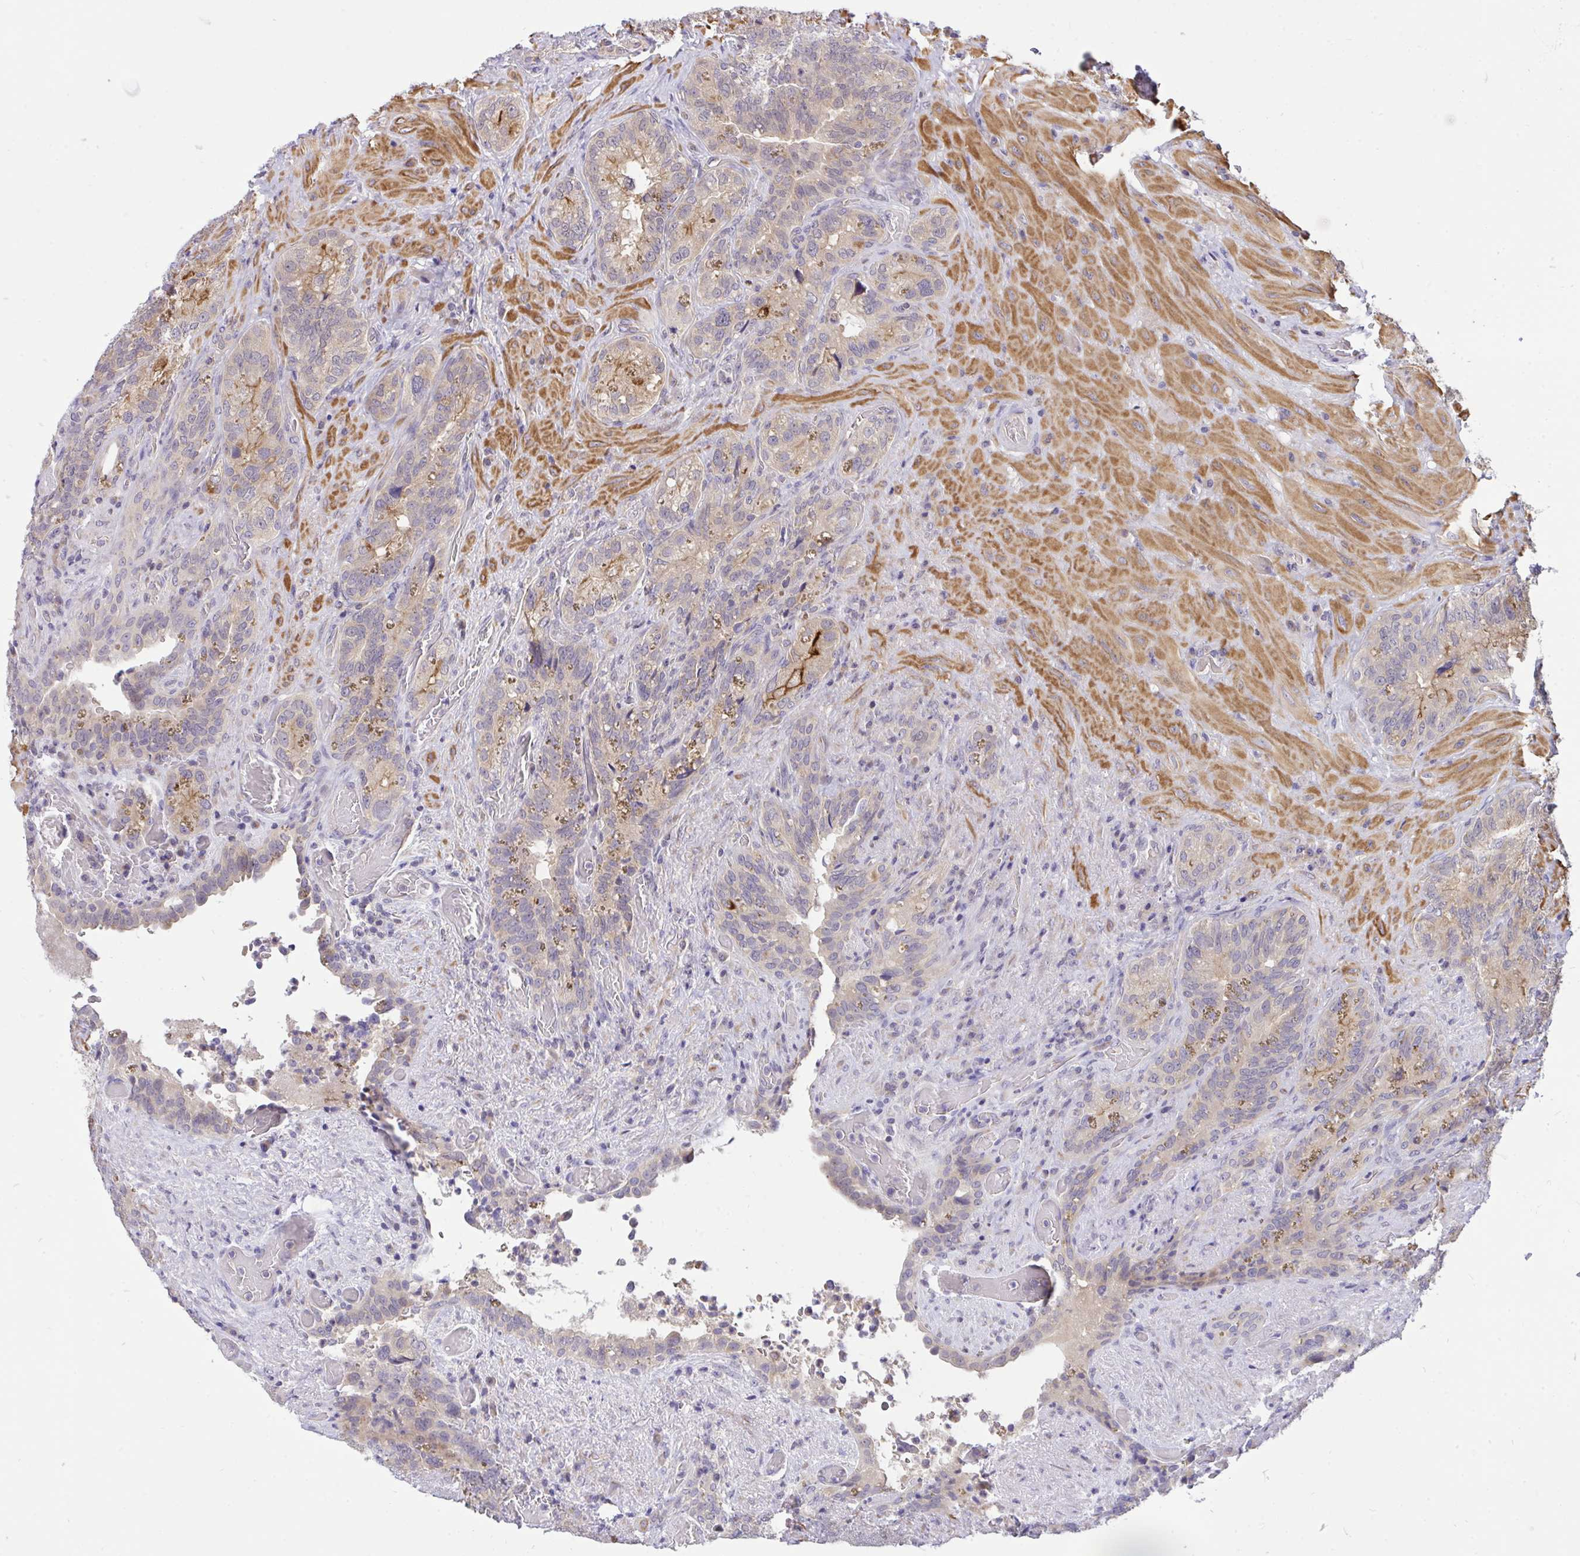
{"staining": {"intensity": "weak", "quantity": "25%-75%", "location": "cytoplasmic/membranous"}, "tissue": "seminal vesicle", "cell_type": "Glandular cells", "image_type": "normal", "snomed": [{"axis": "morphology", "description": "Normal tissue, NOS"}, {"axis": "topography", "description": "Seminal veicle"}], "caption": "Immunohistochemical staining of benign human seminal vesicle reveals 25%-75% levels of weak cytoplasmic/membranous protein expression in about 25%-75% of glandular cells.", "gene": "C19orf54", "patient": {"sex": "male", "age": 68}}